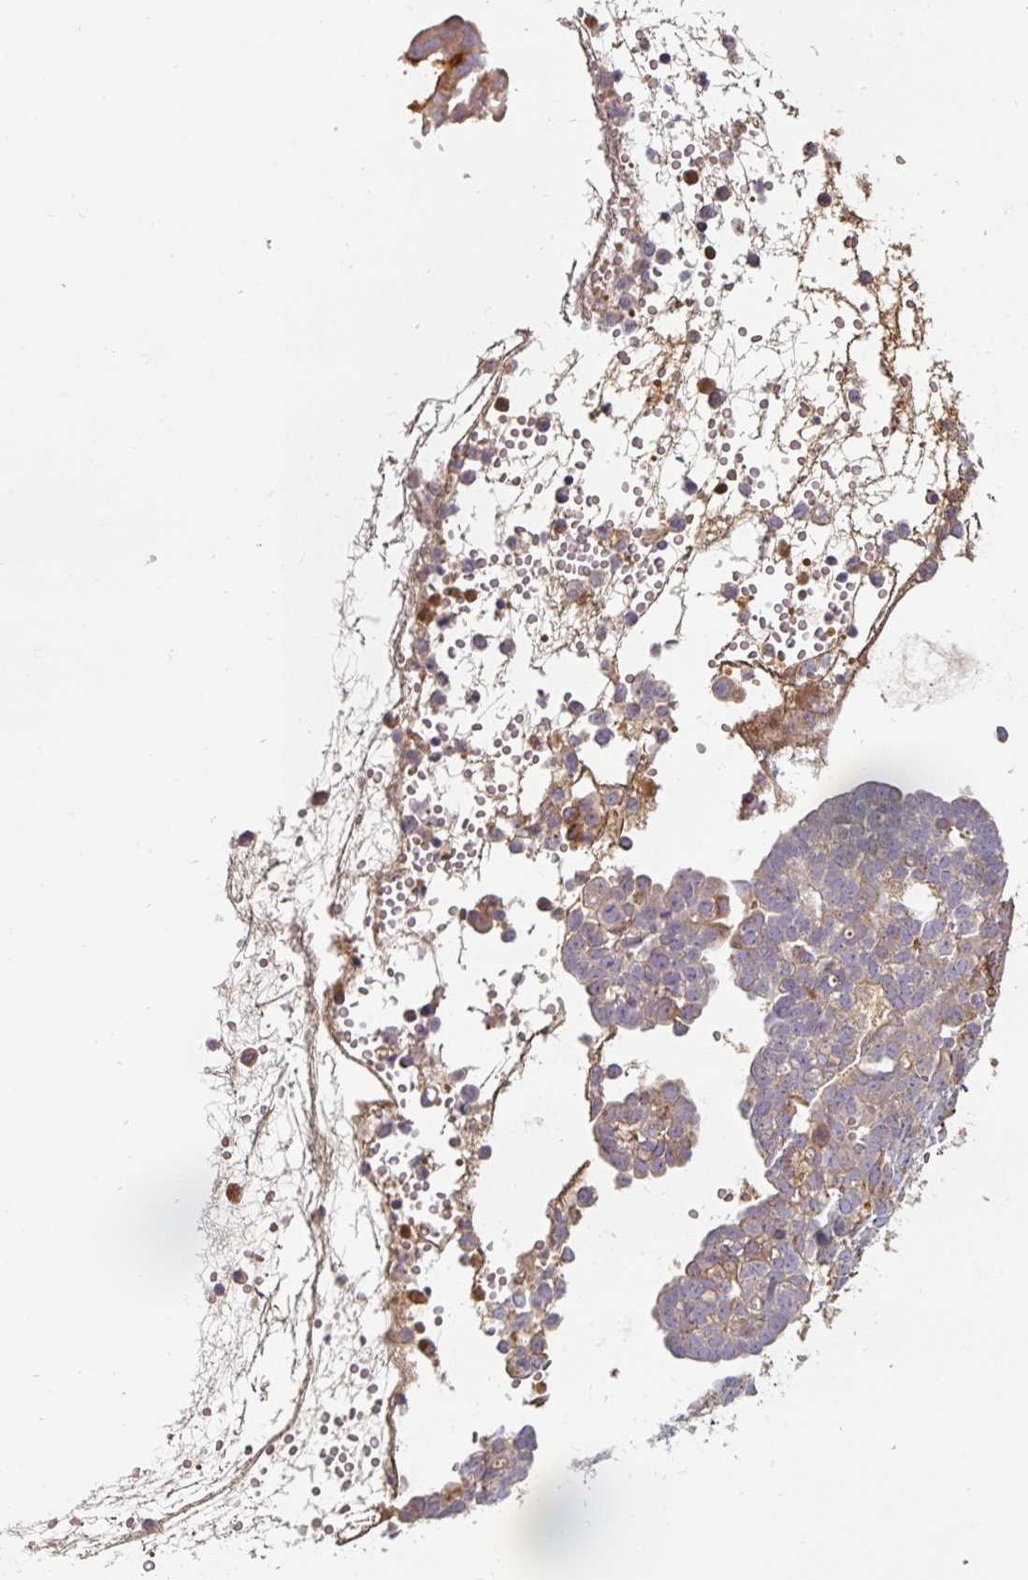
{"staining": {"intensity": "weak", "quantity": "<25%", "location": "cytoplasmic/membranous"}, "tissue": "ovarian cancer", "cell_type": "Tumor cells", "image_type": "cancer", "snomed": [{"axis": "morphology", "description": "Cystadenocarcinoma, serous, NOS"}, {"axis": "topography", "description": "Soft tissue"}, {"axis": "topography", "description": "Ovary"}], "caption": "Tumor cells are negative for brown protein staining in ovarian serous cystadenocarcinoma.", "gene": "CEP78", "patient": {"sex": "female", "age": 57}}